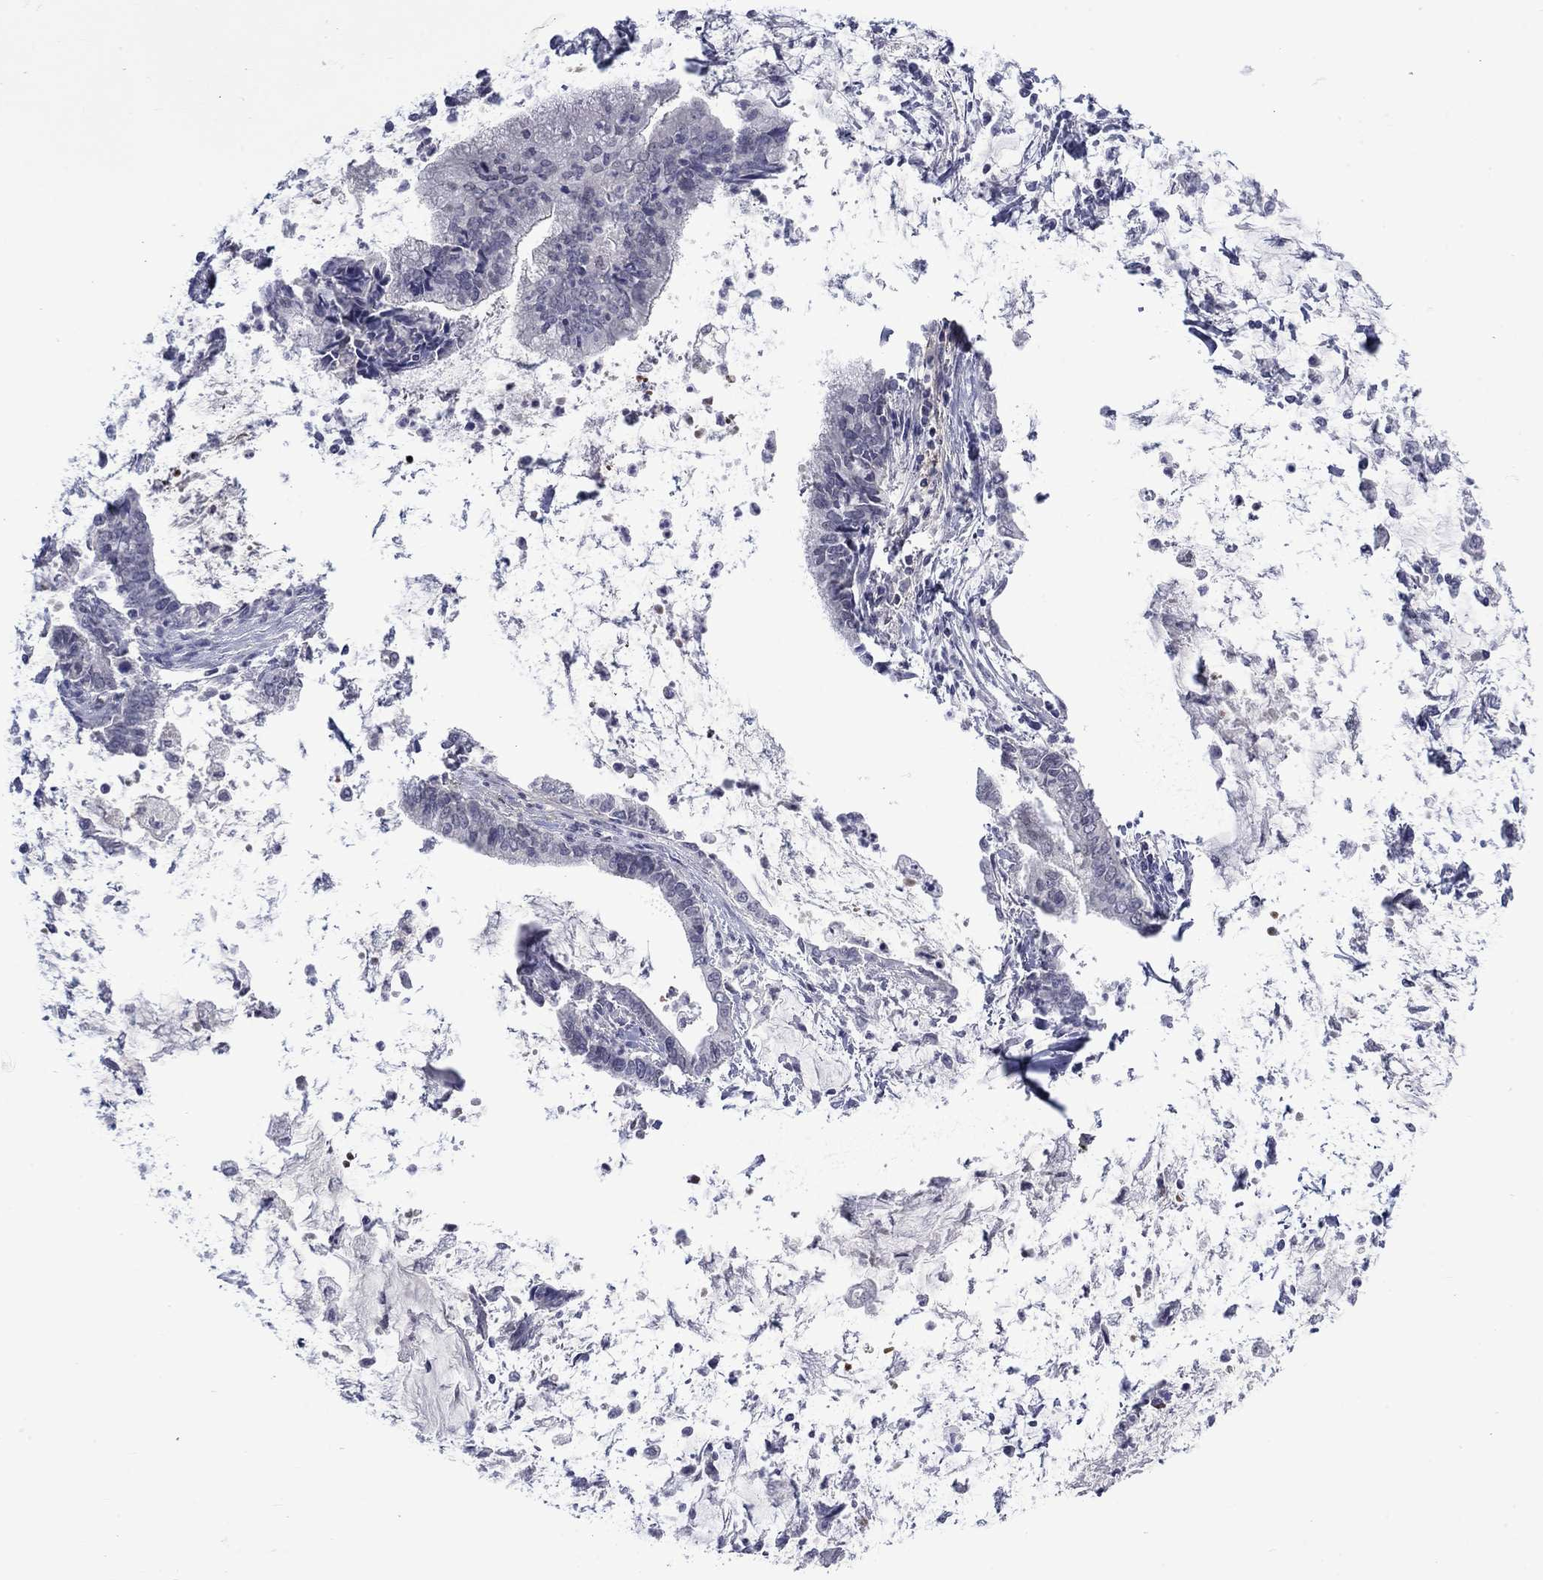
{"staining": {"intensity": "negative", "quantity": "none", "location": "none"}, "tissue": "cervical cancer", "cell_type": "Tumor cells", "image_type": "cancer", "snomed": [{"axis": "morphology", "description": "Adenocarcinoma, NOS"}, {"axis": "topography", "description": "Cervix"}], "caption": "DAB immunohistochemical staining of human cervical adenocarcinoma displays no significant staining in tumor cells. Nuclei are stained in blue.", "gene": "NSMF", "patient": {"sex": "female", "age": 42}}